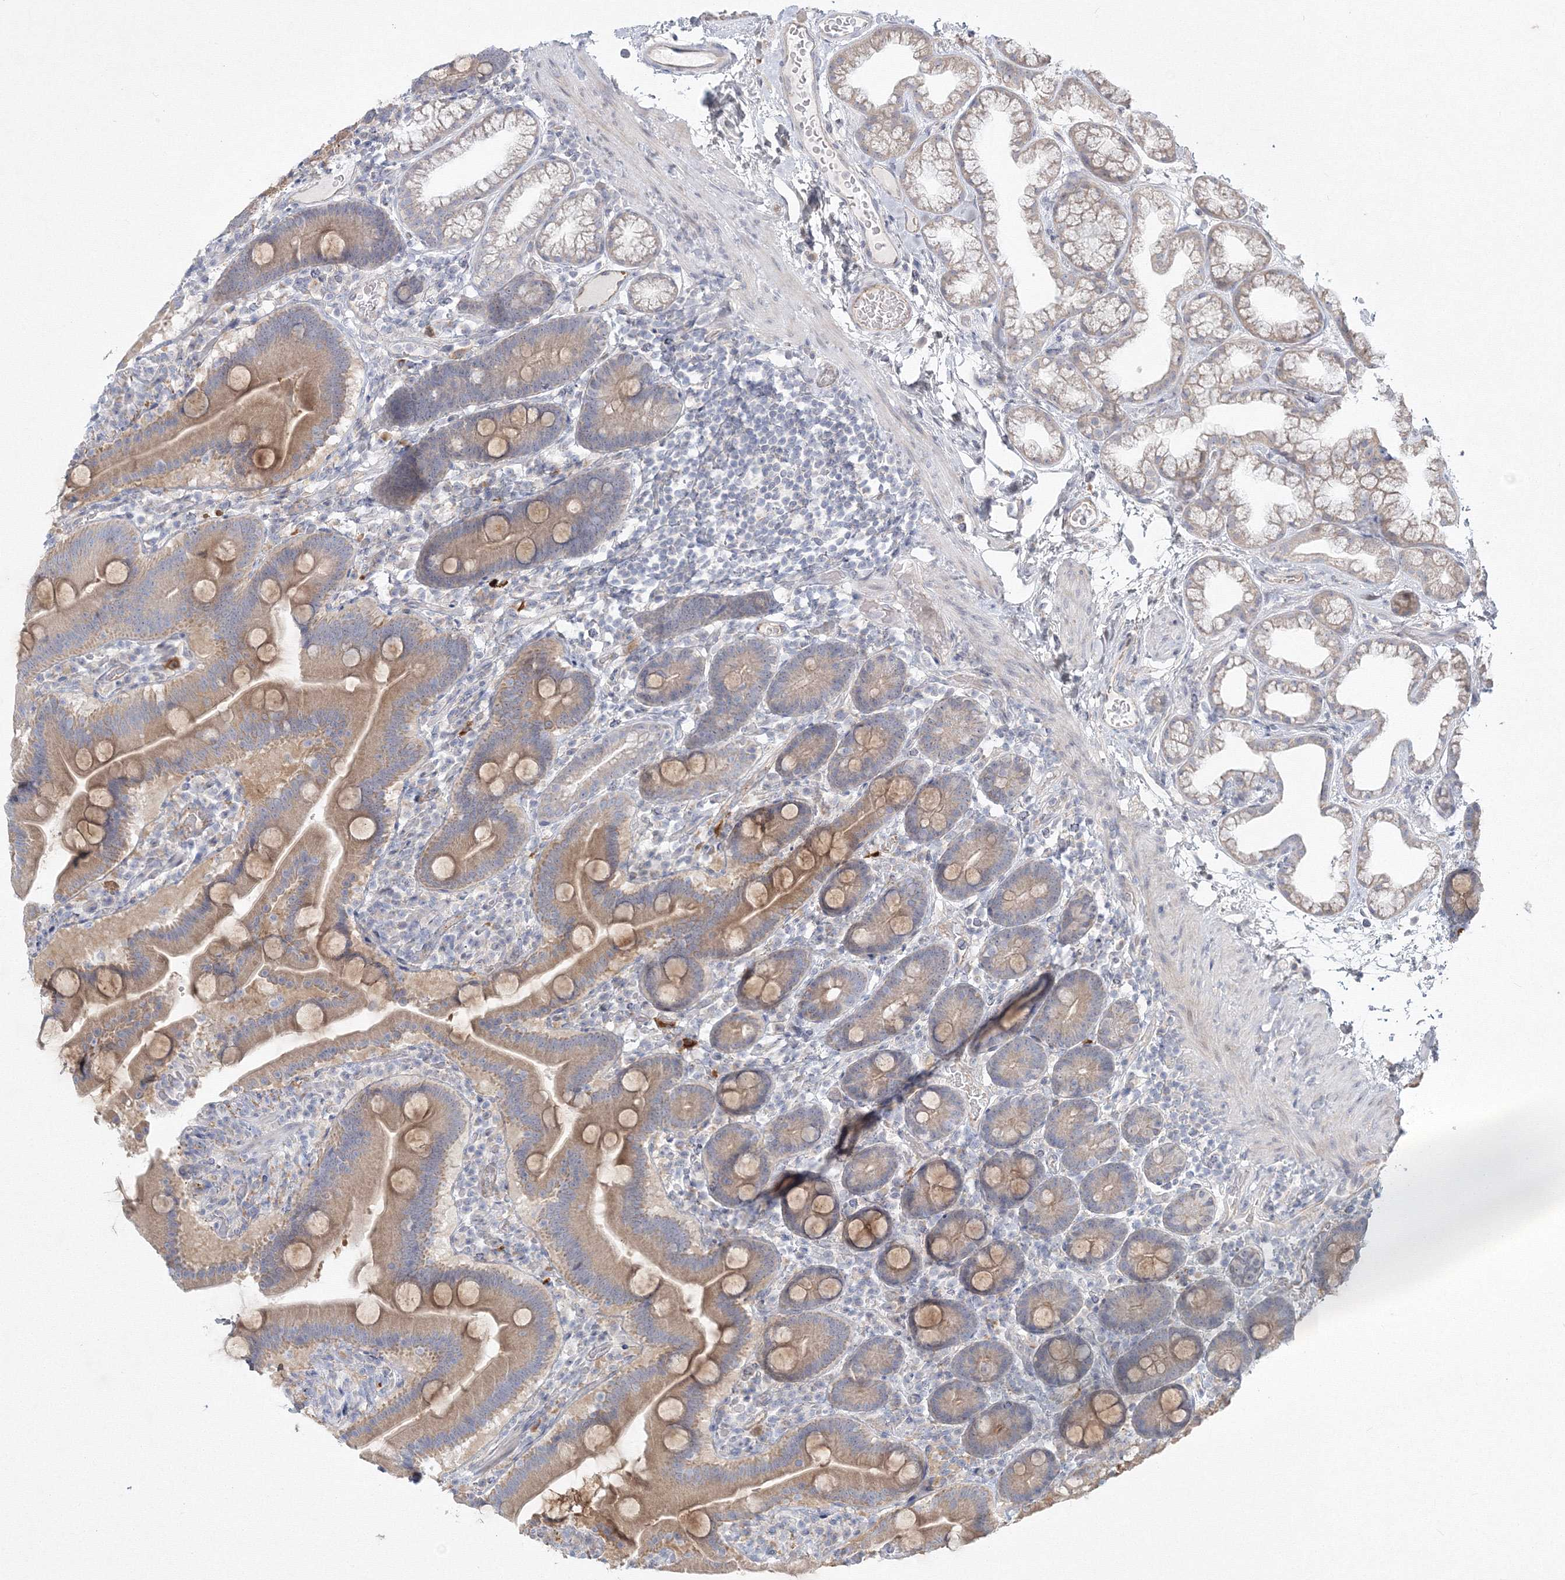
{"staining": {"intensity": "moderate", "quantity": ">75%", "location": "cytoplasmic/membranous"}, "tissue": "duodenum", "cell_type": "Glandular cells", "image_type": "normal", "snomed": [{"axis": "morphology", "description": "Normal tissue, NOS"}, {"axis": "topography", "description": "Duodenum"}], "caption": "A brown stain highlights moderate cytoplasmic/membranous expression of a protein in glandular cells of benign human duodenum. (IHC, brightfield microscopy, high magnification).", "gene": "WDR49", "patient": {"sex": "male", "age": 55}}